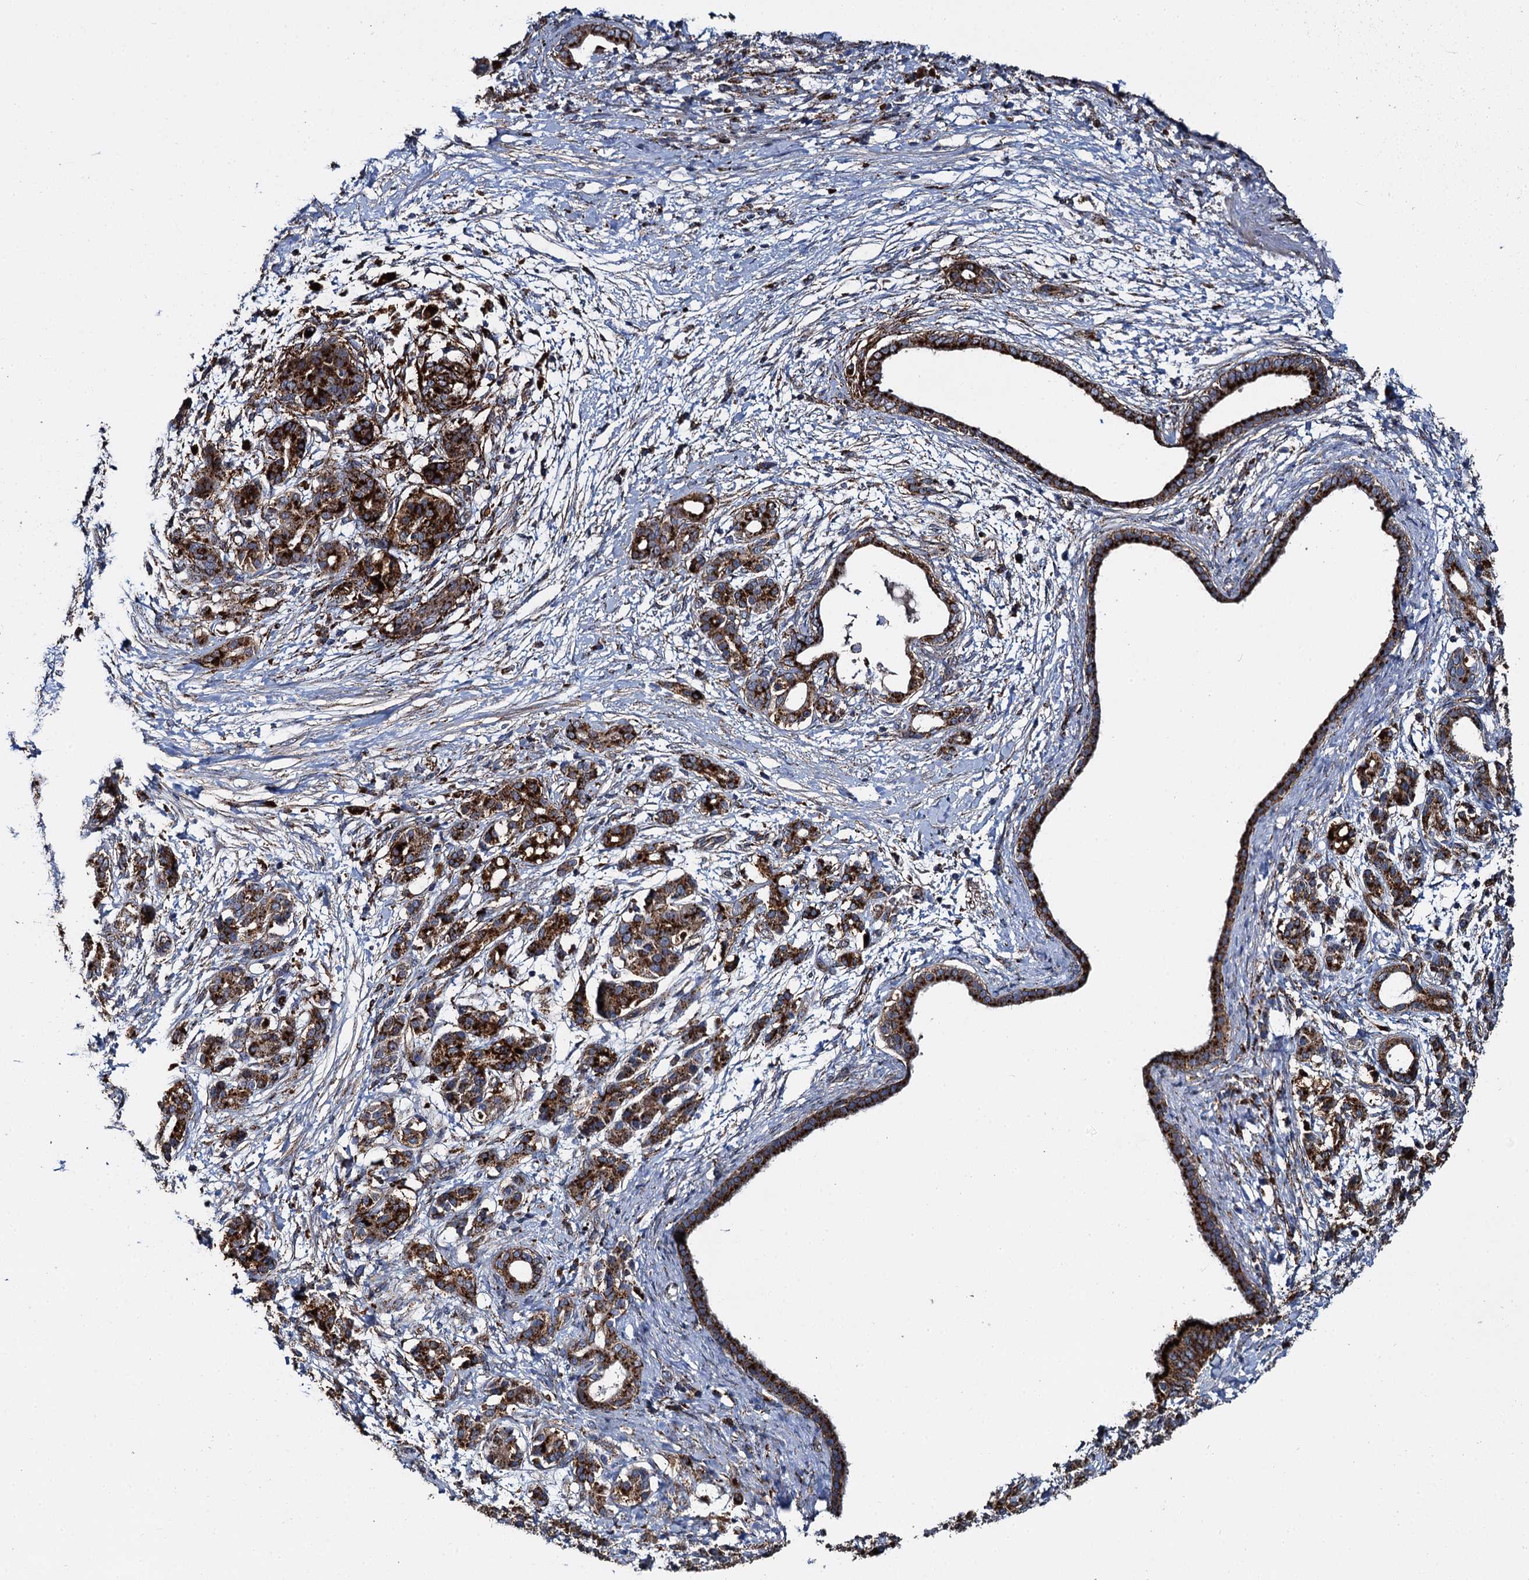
{"staining": {"intensity": "strong", "quantity": ">75%", "location": "cytoplasmic/membranous"}, "tissue": "pancreatic cancer", "cell_type": "Tumor cells", "image_type": "cancer", "snomed": [{"axis": "morphology", "description": "Adenocarcinoma, NOS"}, {"axis": "topography", "description": "Pancreas"}], "caption": "Tumor cells display strong cytoplasmic/membranous expression in approximately >75% of cells in pancreatic cancer (adenocarcinoma).", "gene": "GBA1", "patient": {"sex": "female", "age": 55}}